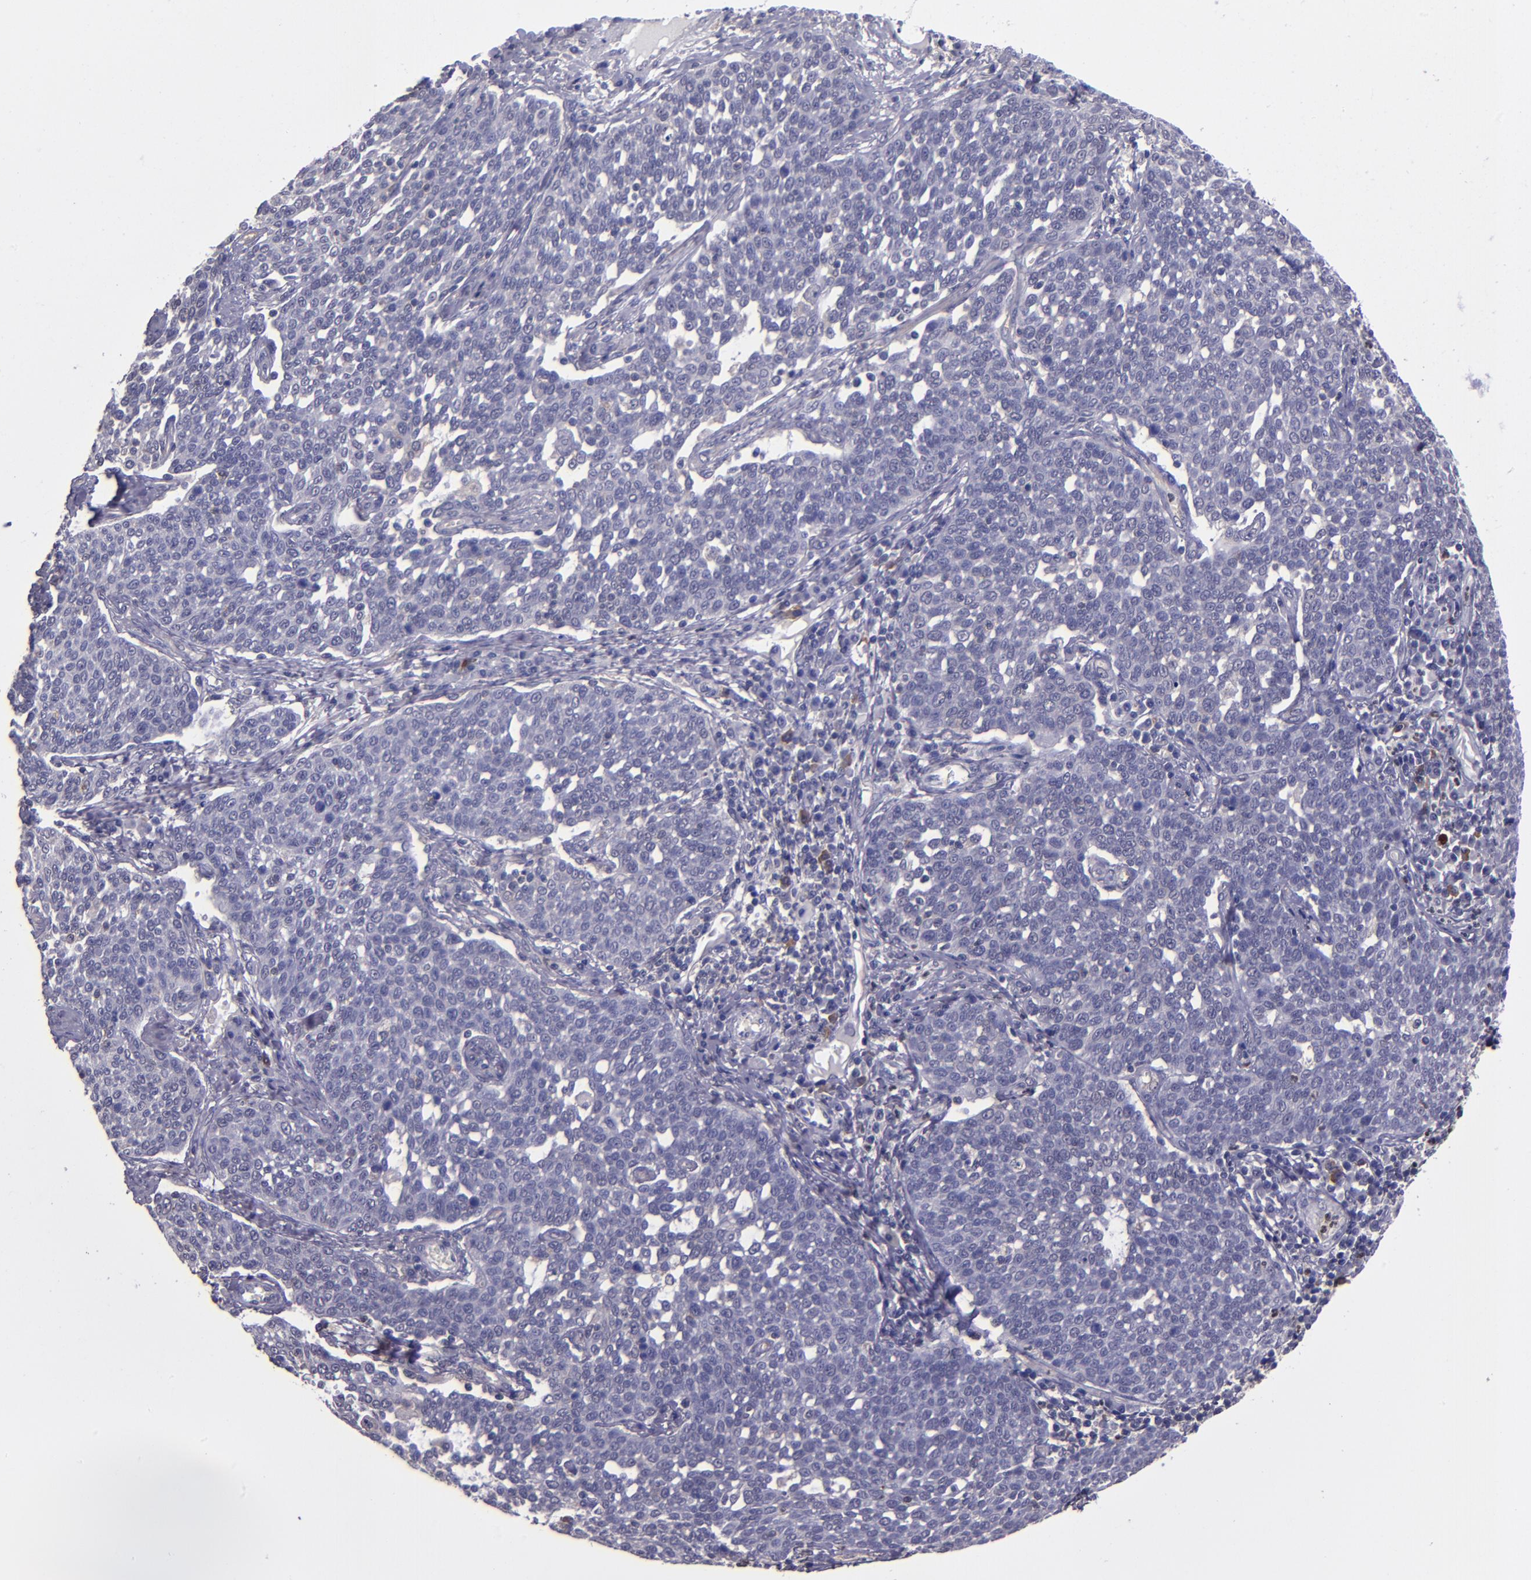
{"staining": {"intensity": "negative", "quantity": "none", "location": "none"}, "tissue": "cervical cancer", "cell_type": "Tumor cells", "image_type": "cancer", "snomed": [{"axis": "morphology", "description": "Squamous cell carcinoma, NOS"}, {"axis": "topography", "description": "Cervix"}], "caption": "The micrograph exhibits no staining of tumor cells in cervical cancer (squamous cell carcinoma).", "gene": "CEBPE", "patient": {"sex": "female", "age": 34}}